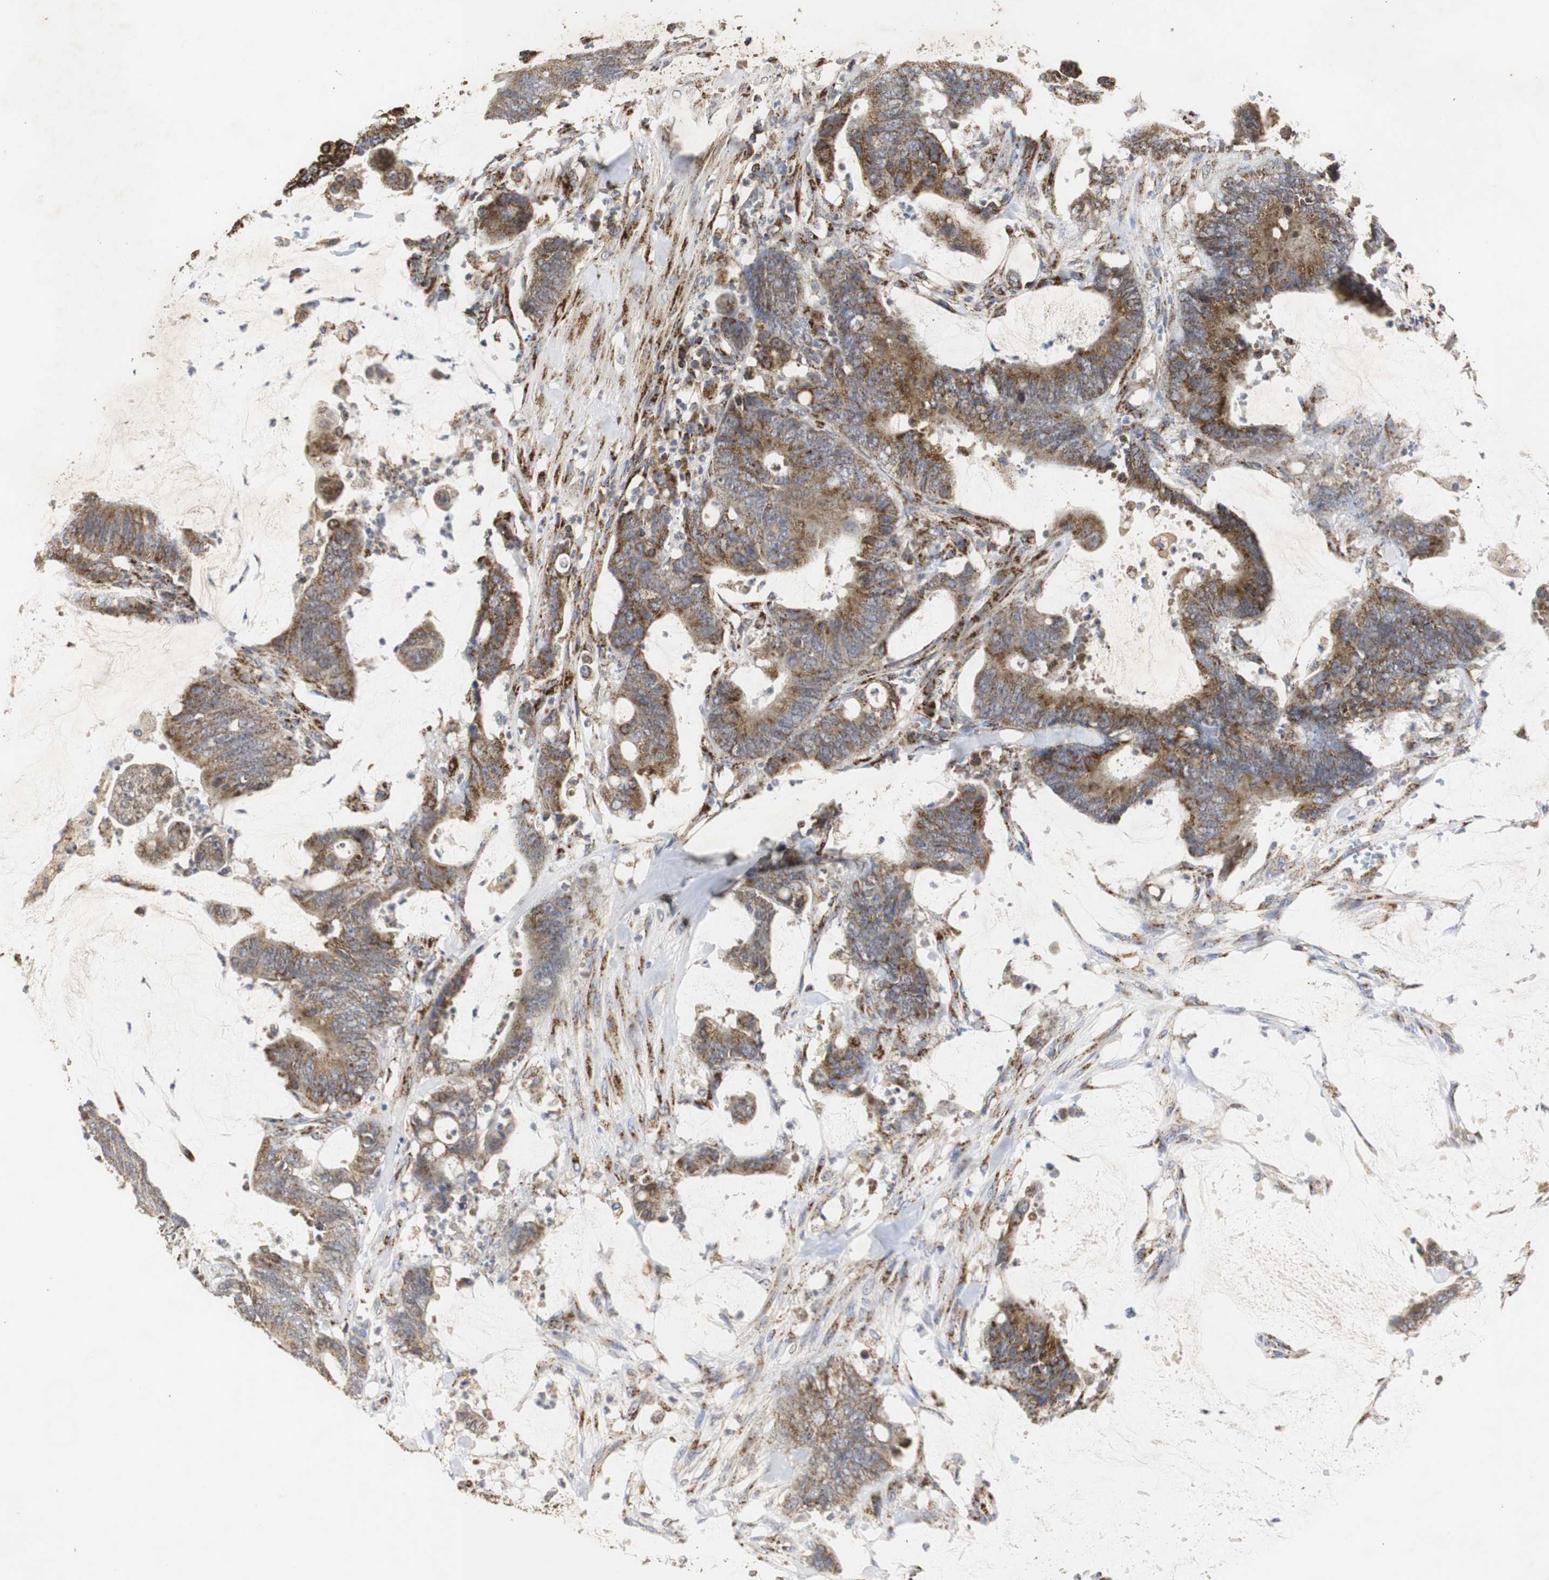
{"staining": {"intensity": "moderate", "quantity": ">75%", "location": "cytoplasmic/membranous"}, "tissue": "colorectal cancer", "cell_type": "Tumor cells", "image_type": "cancer", "snomed": [{"axis": "morphology", "description": "Adenocarcinoma, NOS"}, {"axis": "topography", "description": "Rectum"}], "caption": "Moderate cytoplasmic/membranous staining is appreciated in approximately >75% of tumor cells in adenocarcinoma (colorectal). (Brightfield microscopy of DAB IHC at high magnification).", "gene": "HSD17B10", "patient": {"sex": "female", "age": 66}}